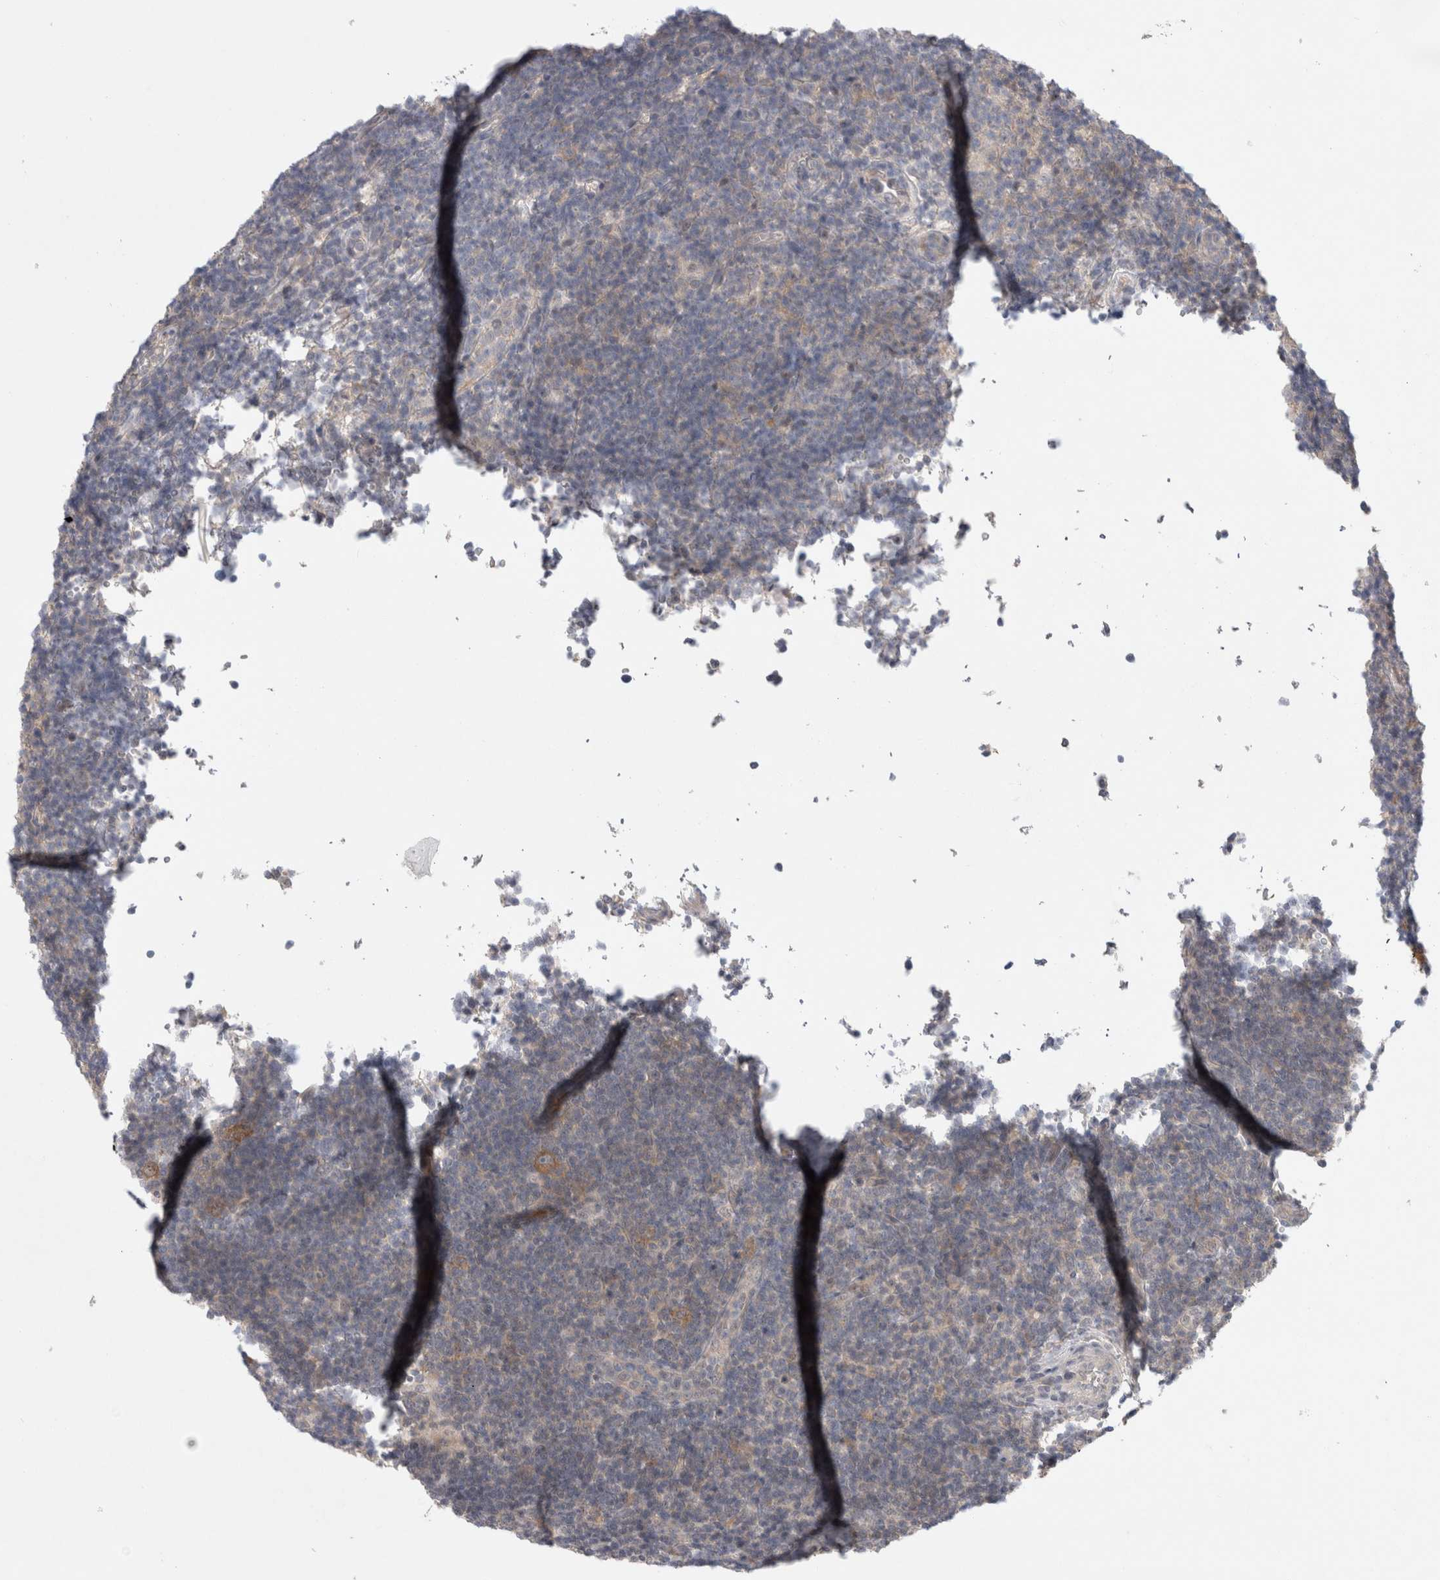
{"staining": {"intensity": "moderate", "quantity": ">75%", "location": "cytoplasmic/membranous"}, "tissue": "lymphoma", "cell_type": "Tumor cells", "image_type": "cancer", "snomed": [{"axis": "morphology", "description": "Hodgkin's disease, NOS"}, {"axis": "topography", "description": "Lymph node"}], "caption": "Protein expression analysis of Hodgkin's disease demonstrates moderate cytoplasmic/membranous staining in about >75% of tumor cells. The staining was performed using DAB to visualize the protein expression in brown, while the nuclei were stained in blue with hematoxylin (Magnification: 20x).", "gene": "CERS3", "patient": {"sex": "female", "age": 57}}